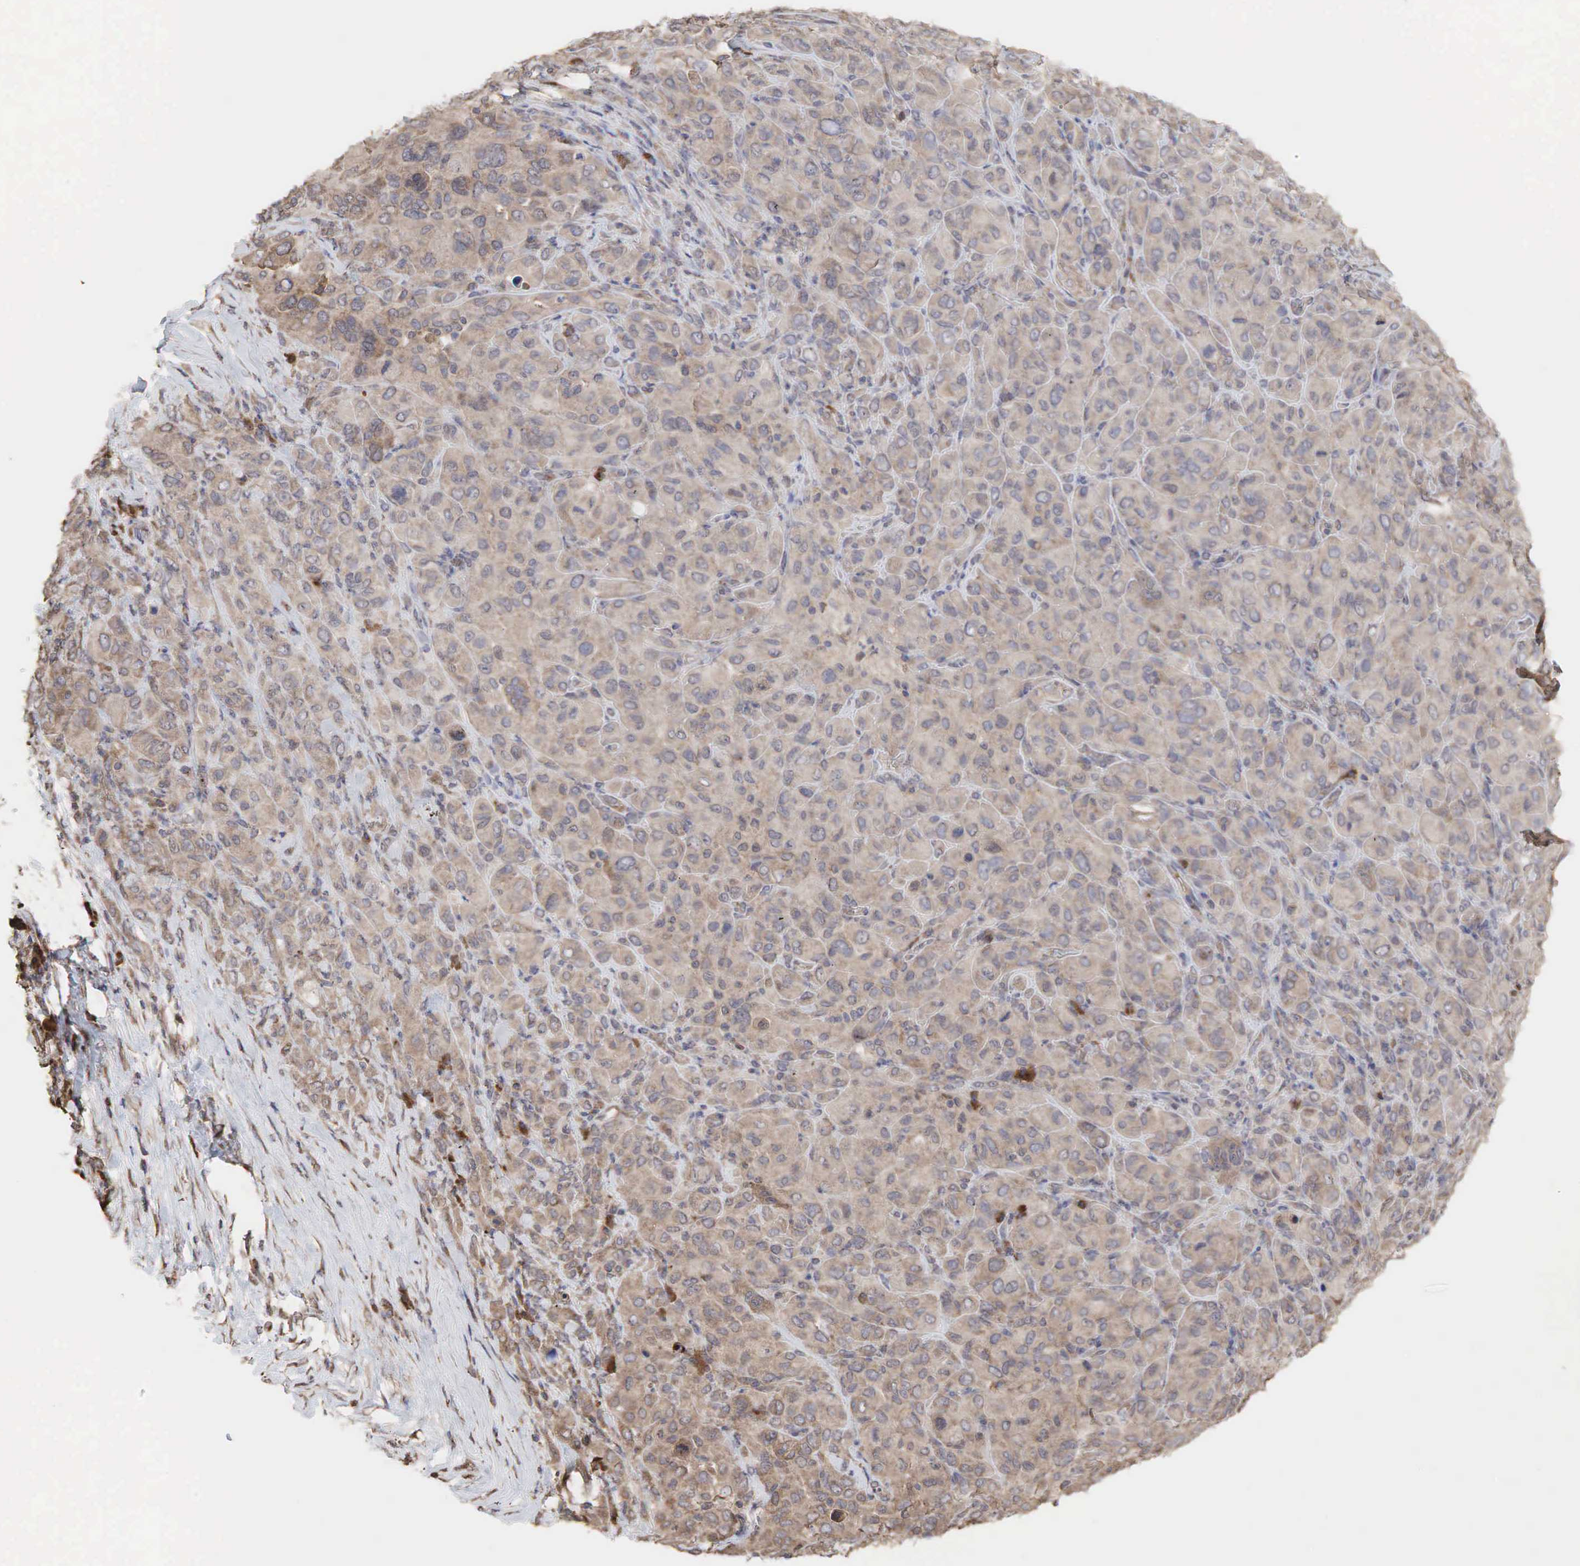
{"staining": {"intensity": "weak", "quantity": ">75%", "location": "cytoplasmic/membranous"}, "tissue": "melanoma", "cell_type": "Tumor cells", "image_type": "cancer", "snomed": [{"axis": "morphology", "description": "Malignant melanoma, Metastatic site"}, {"axis": "topography", "description": "Skin"}], "caption": "High-magnification brightfield microscopy of melanoma stained with DAB (3,3'-diaminobenzidine) (brown) and counterstained with hematoxylin (blue). tumor cells exhibit weak cytoplasmic/membranous staining is seen in approximately>75% of cells.", "gene": "PABPC5", "patient": {"sex": "male", "age": 32}}